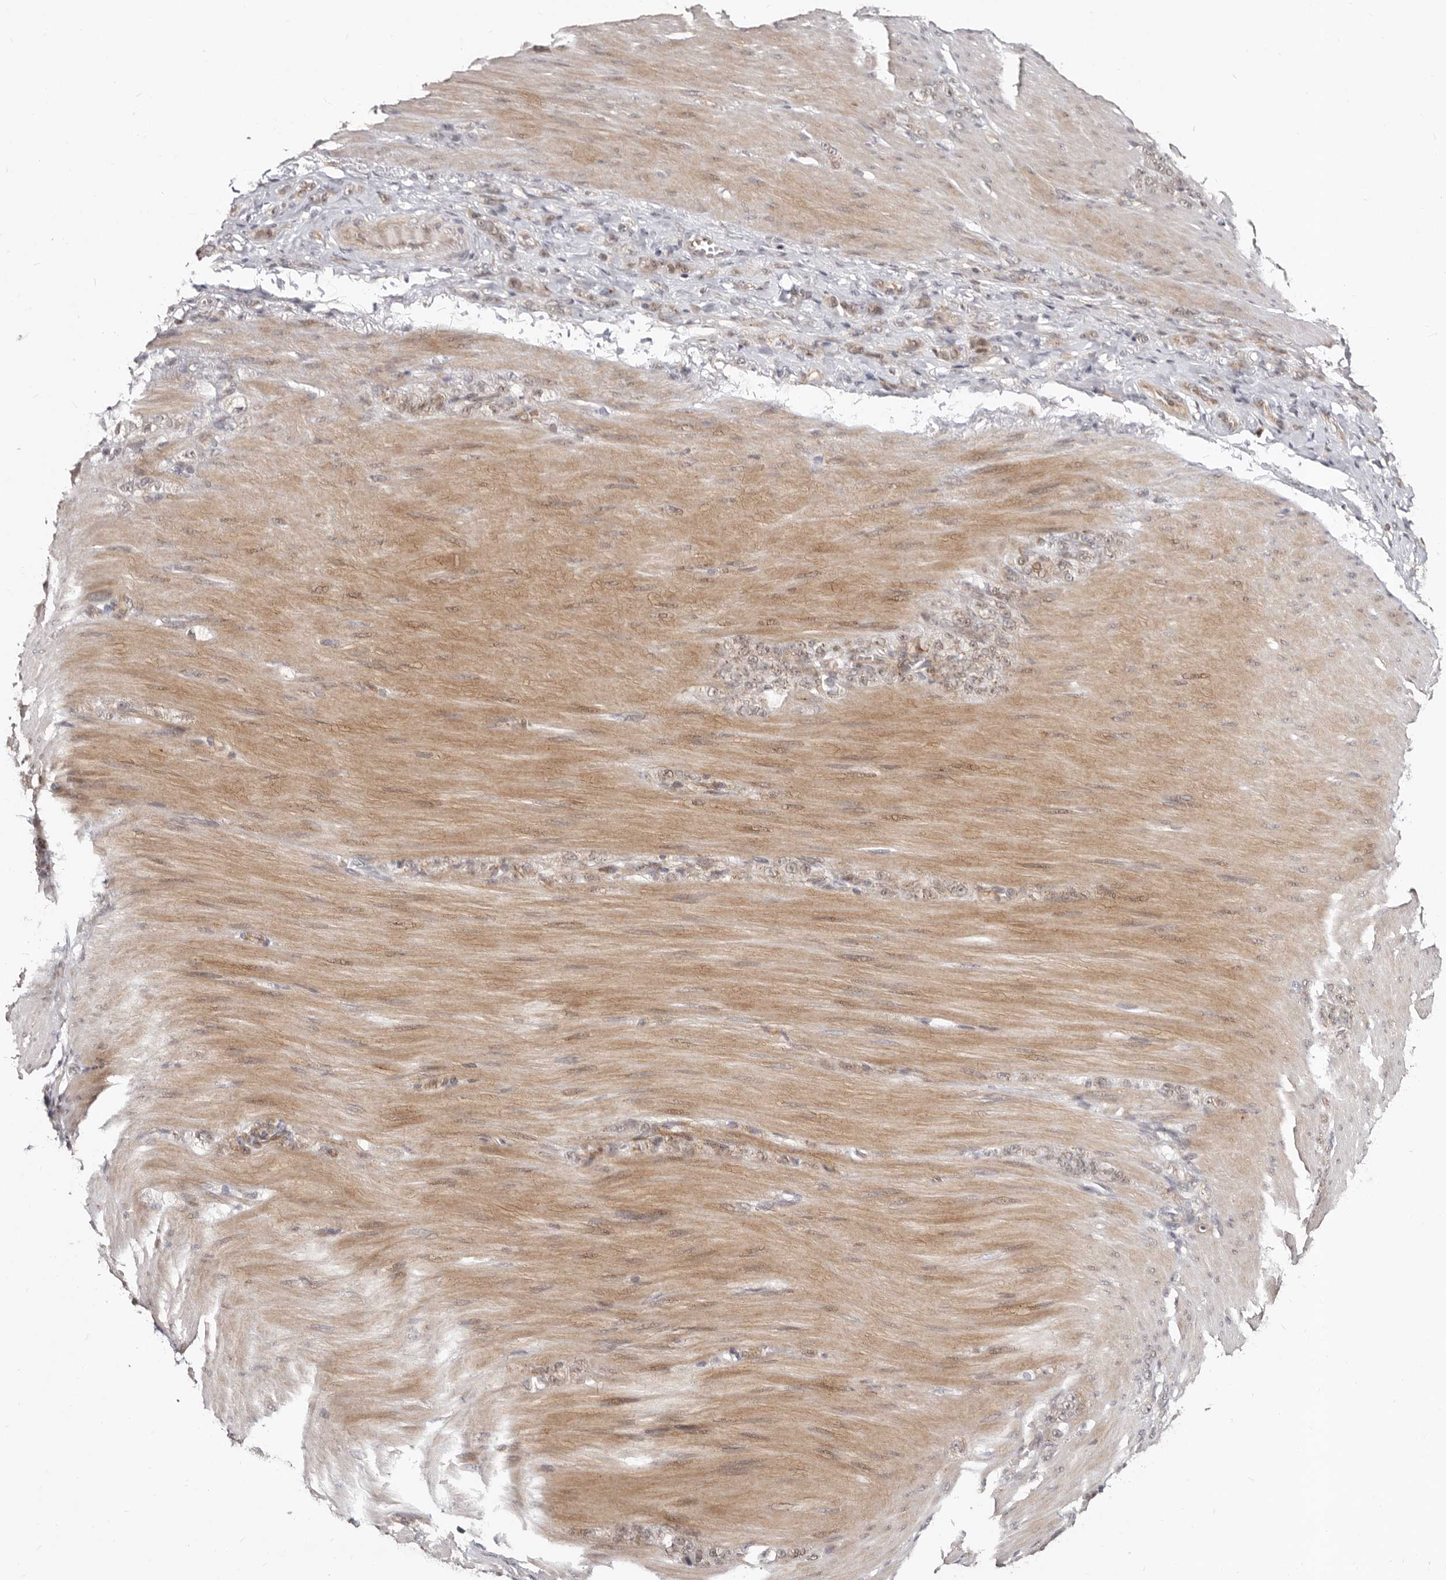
{"staining": {"intensity": "moderate", "quantity": "<25%", "location": "nuclear"}, "tissue": "stomach cancer", "cell_type": "Tumor cells", "image_type": "cancer", "snomed": [{"axis": "morphology", "description": "Normal tissue, NOS"}, {"axis": "morphology", "description": "Adenocarcinoma, NOS"}, {"axis": "topography", "description": "Stomach"}], "caption": "Brown immunohistochemical staining in stomach cancer exhibits moderate nuclear staining in about <25% of tumor cells. (DAB = brown stain, brightfield microscopy at high magnification).", "gene": "SRCAP", "patient": {"sex": "male", "age": 82}}